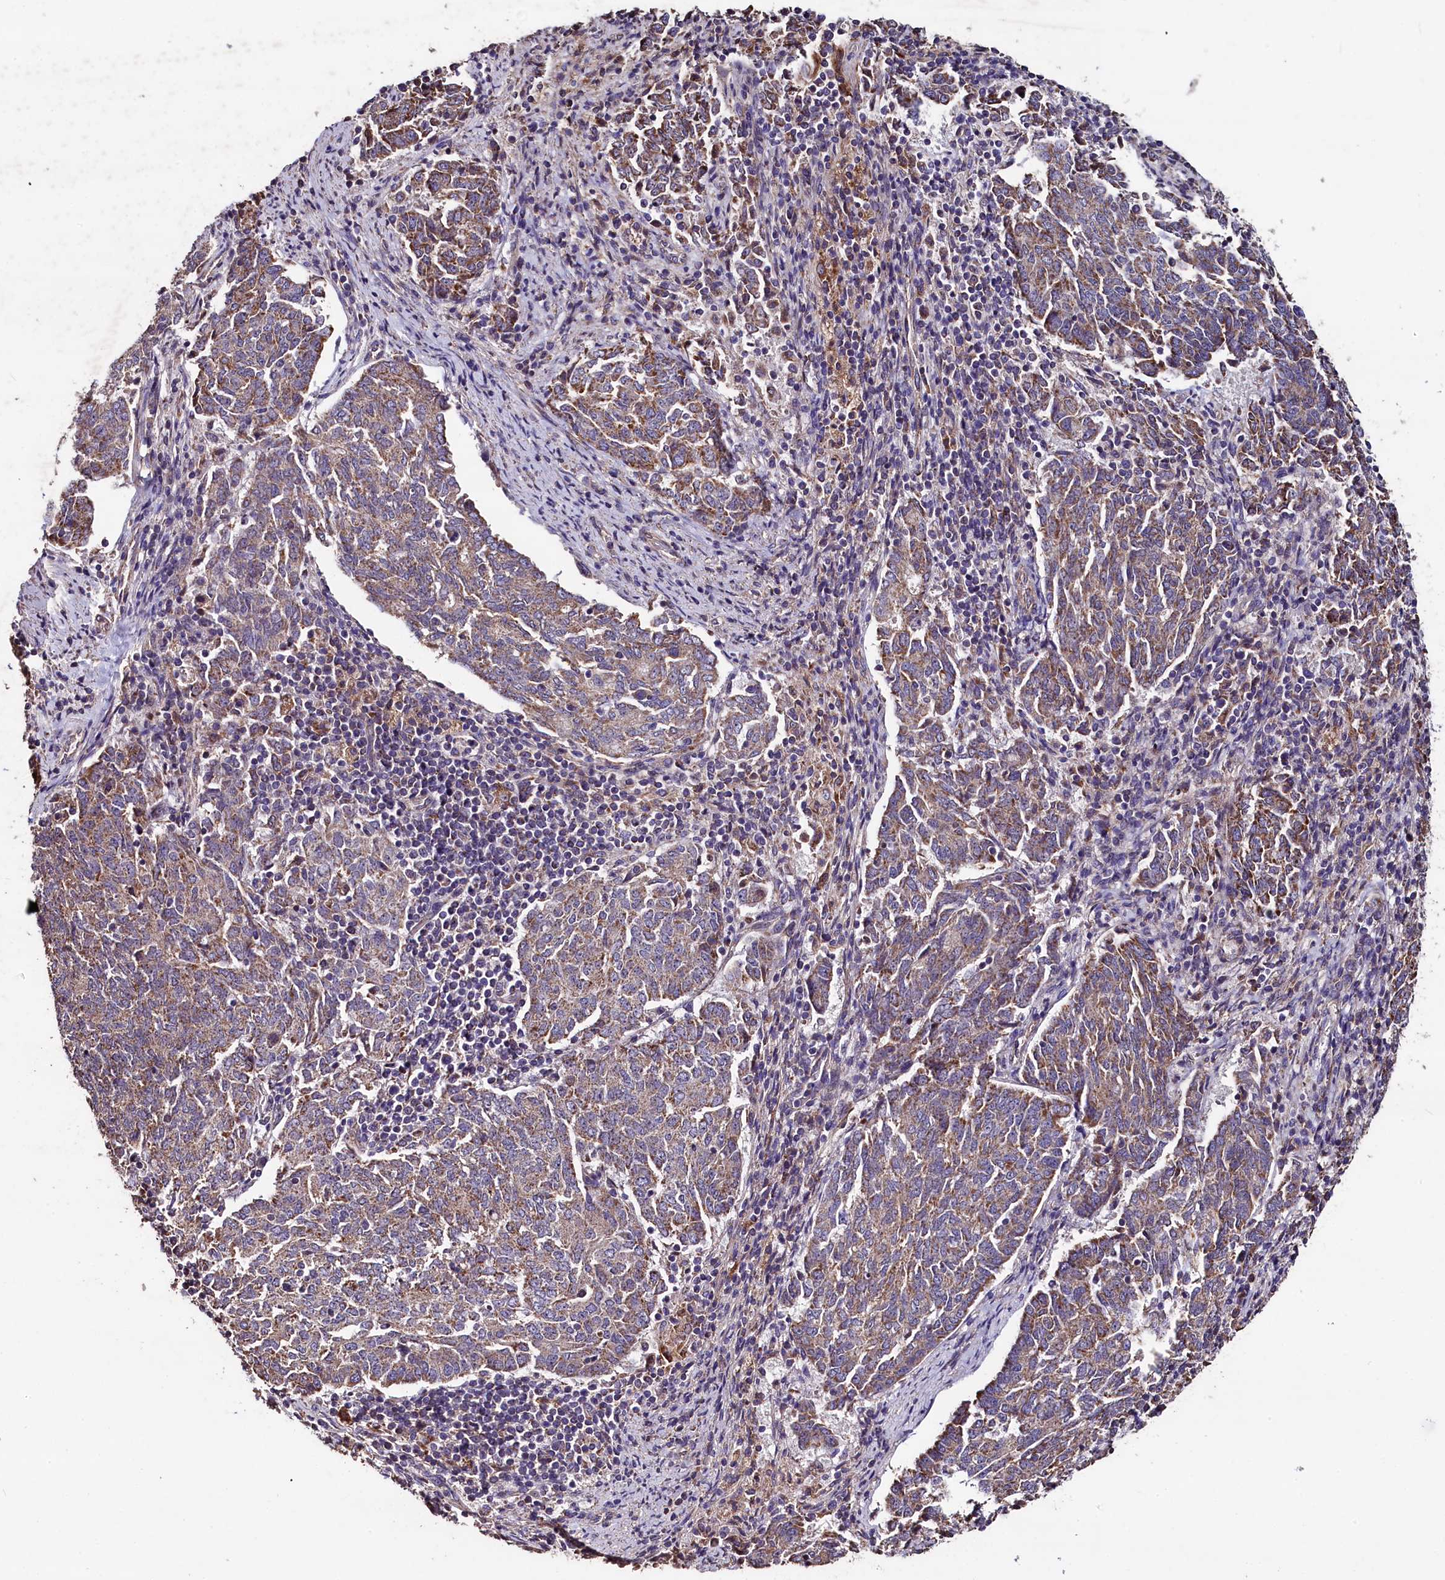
{"staining": {"intensity": "moderate", "quantity": ">75%", "location": "cytoplasmic/membranous"}, "tissue": "endometrial cancer", "cell_type": "Tumor cells", "image_type": "cancer", "snomed": [{"axis": "morphology", "description": "Adenocarcinoma, NOS"}, {"axis": "topography", "description": "Endometrium"}], "caption": "Endometrial adenocarcinoma tissue displays moderate cytoplasmic/membranous staining in about >75% of tumor cells", "gene": "COQ9", "patient": {"sex": "female", "age": 80}}